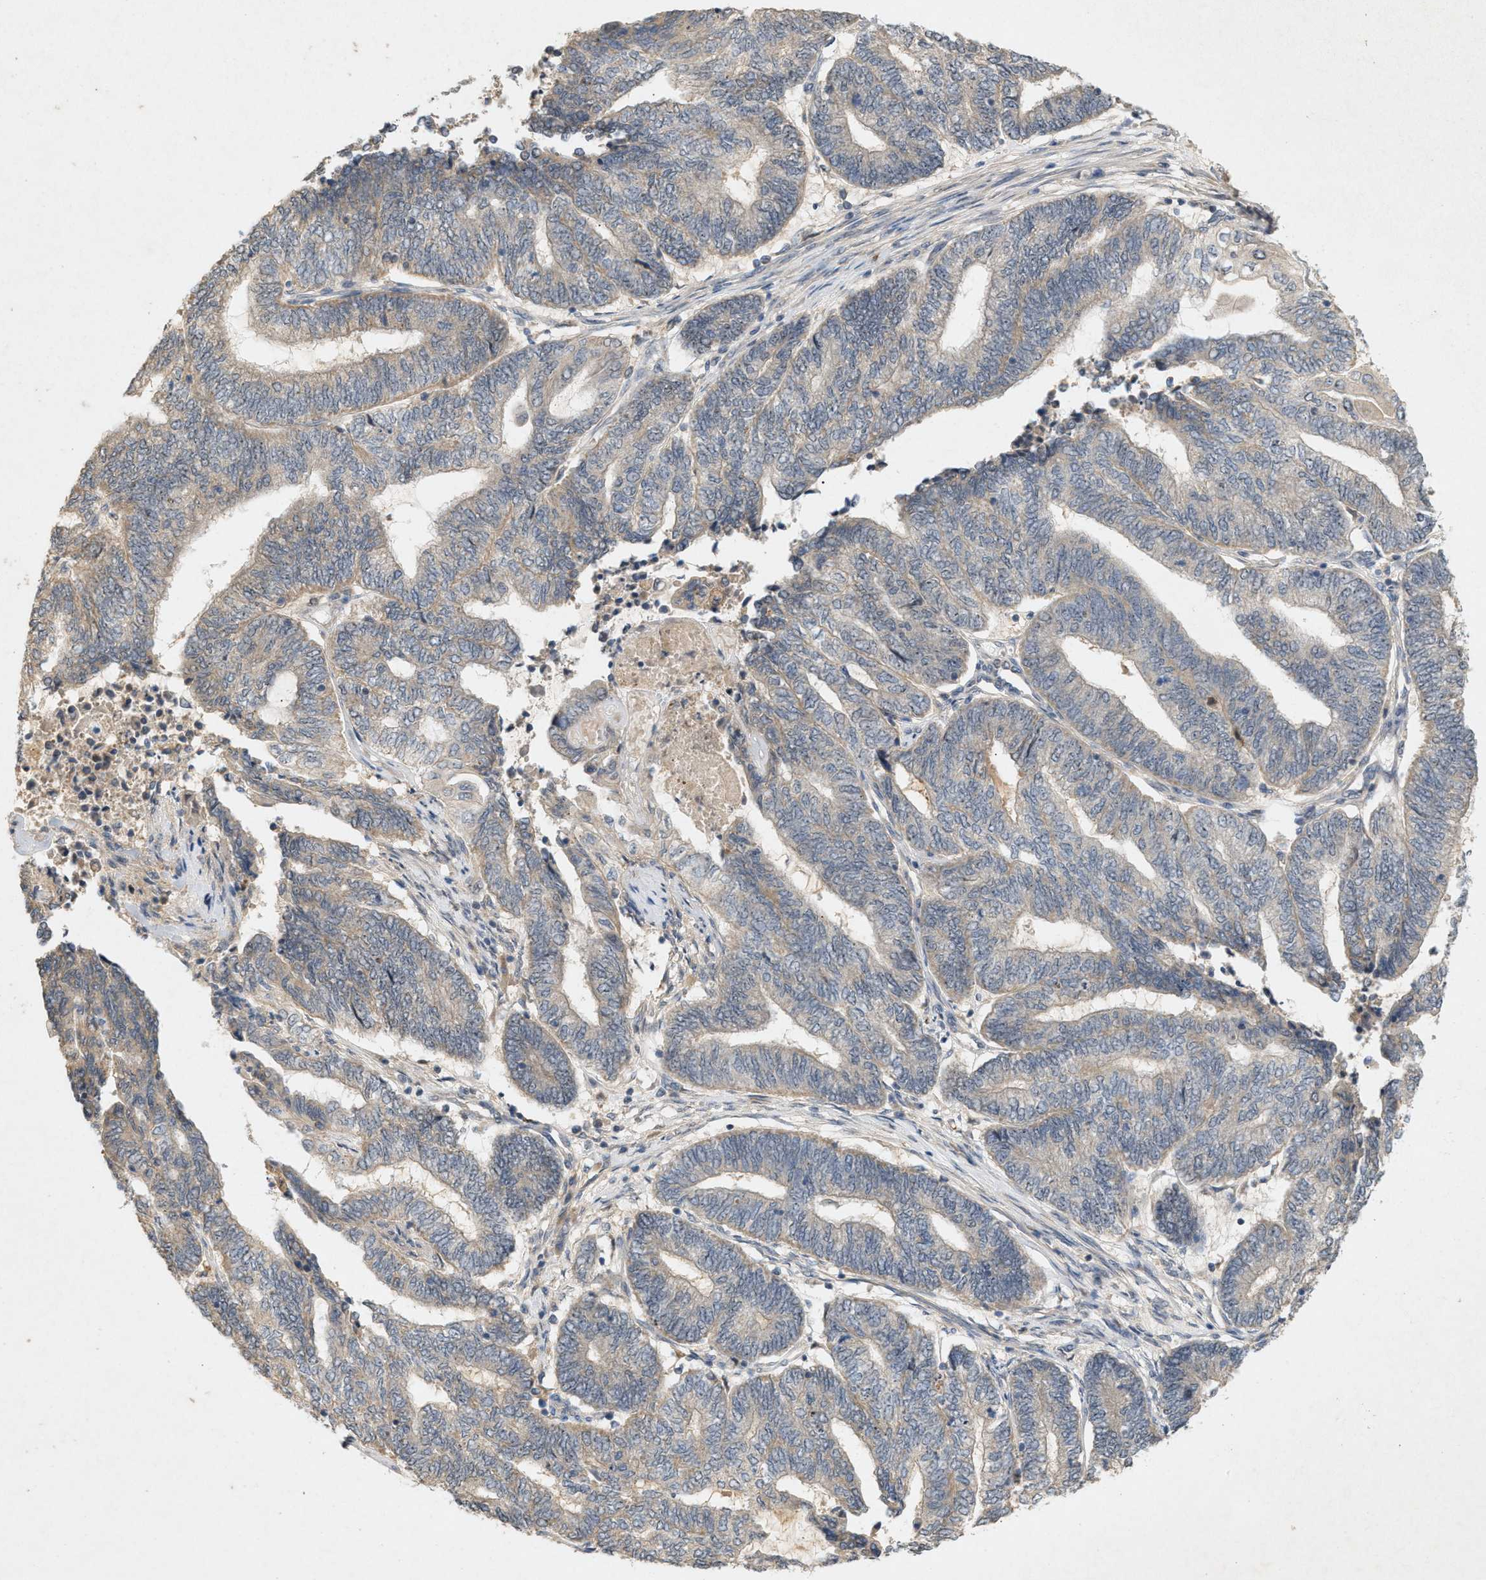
{"staining": {"intensity": "weak", "quantity": "<25%", "location": "cytoplasmic/membranous"}, "tissue": "endometrial cancer", "cell_type": "Tumor cells", "image_type": "cancer", "snomed": [{"axis": "morphology", "description": "Adenocarcinoma, NOS"}, {"axis": "topography", "description": "Uterus"}, {"axis": "topography", "description": "Endometrium"}], "caption": "There is no significant positivity in tumor cells of endometrial adenocarcinoma. (DAB (3,3'-diaminobenzidine) immunohistochemistry (IHC) visualized using brightfield microscopy, high magnification).", "gene": "DCAF7", "patient": {"sex": "female", "age": 70}}